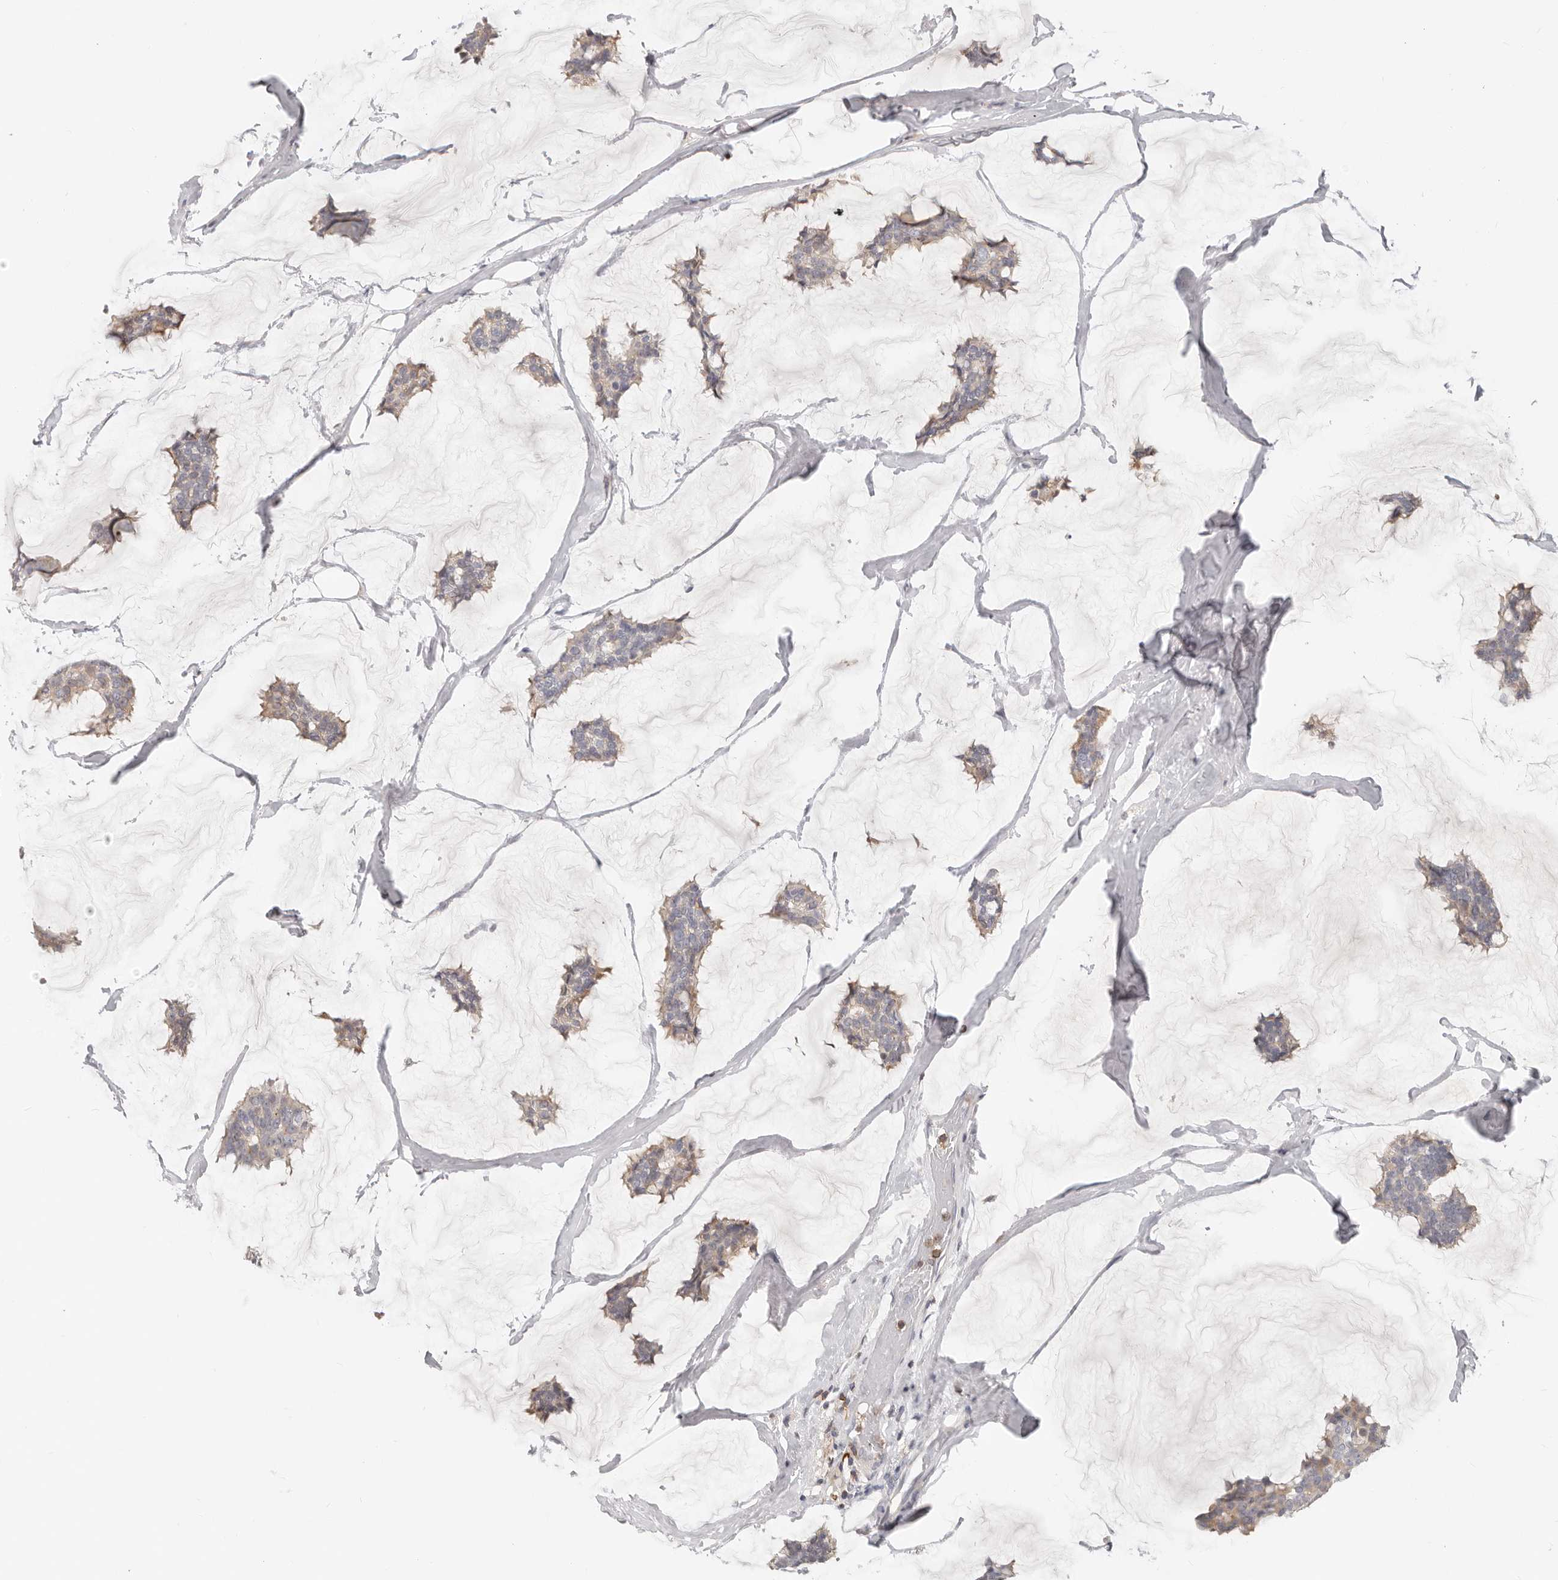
{"staining": {"intensity": "weak", "quantity": "25%-75%", "location": "cytoplasmic/membranous"}, "tissue": "breast cancer", "cell_type": "Tumor cells", "image_type": "cancer", "snomed": [{"axis": "morphology", "description": "Duct carcinoma"}, {"axis": "topography", "description": "Breast"}], "caption": "Brown immunohistochemical staining in breast intraductal carcinoma shows weak cytoplasmic/membranous expression in about 25%-75% of tumor cells.", "gene": "TMEM63B", "patient": {"sex": "female", "age": 93}}